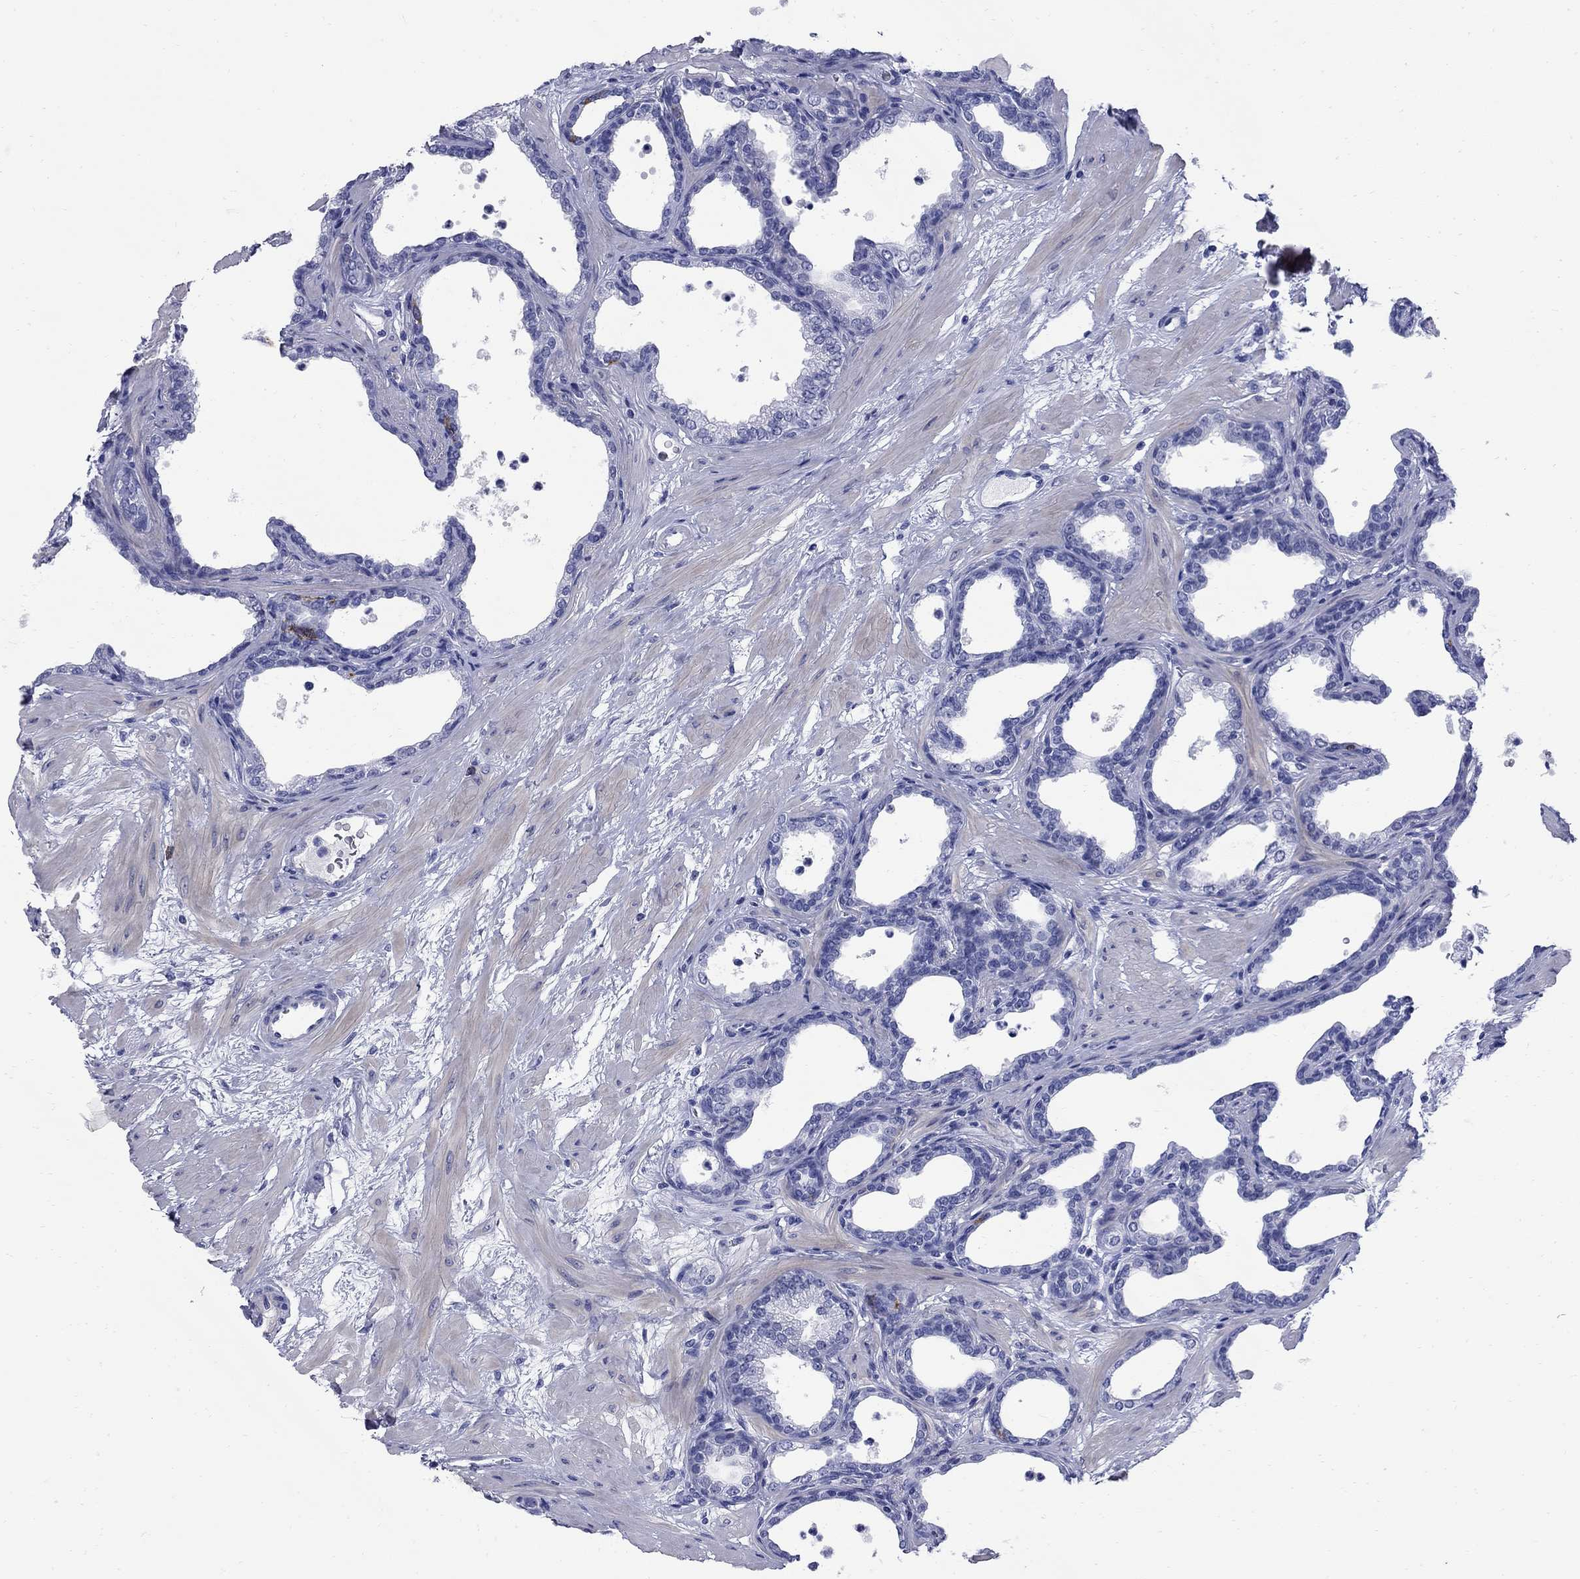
{"staining": {"intensity": "negative", "quantity": "none", "location": "none"}, "tissue": "prostate", "cell_type": "Glandular cells", "image_type": "normal", "snomed": [{"axis": "morphology", "description": "Normal tissue, NOS"}, {"axis": "topography", "description": "Prostate"}], "caption": "A high-resolution image shows immunohistochemistry staining of benign prostate, which demonstrates no significant staining in glandular cells.", "gene": "TACC3", "patient": {"sex": "male", "age": 37}}